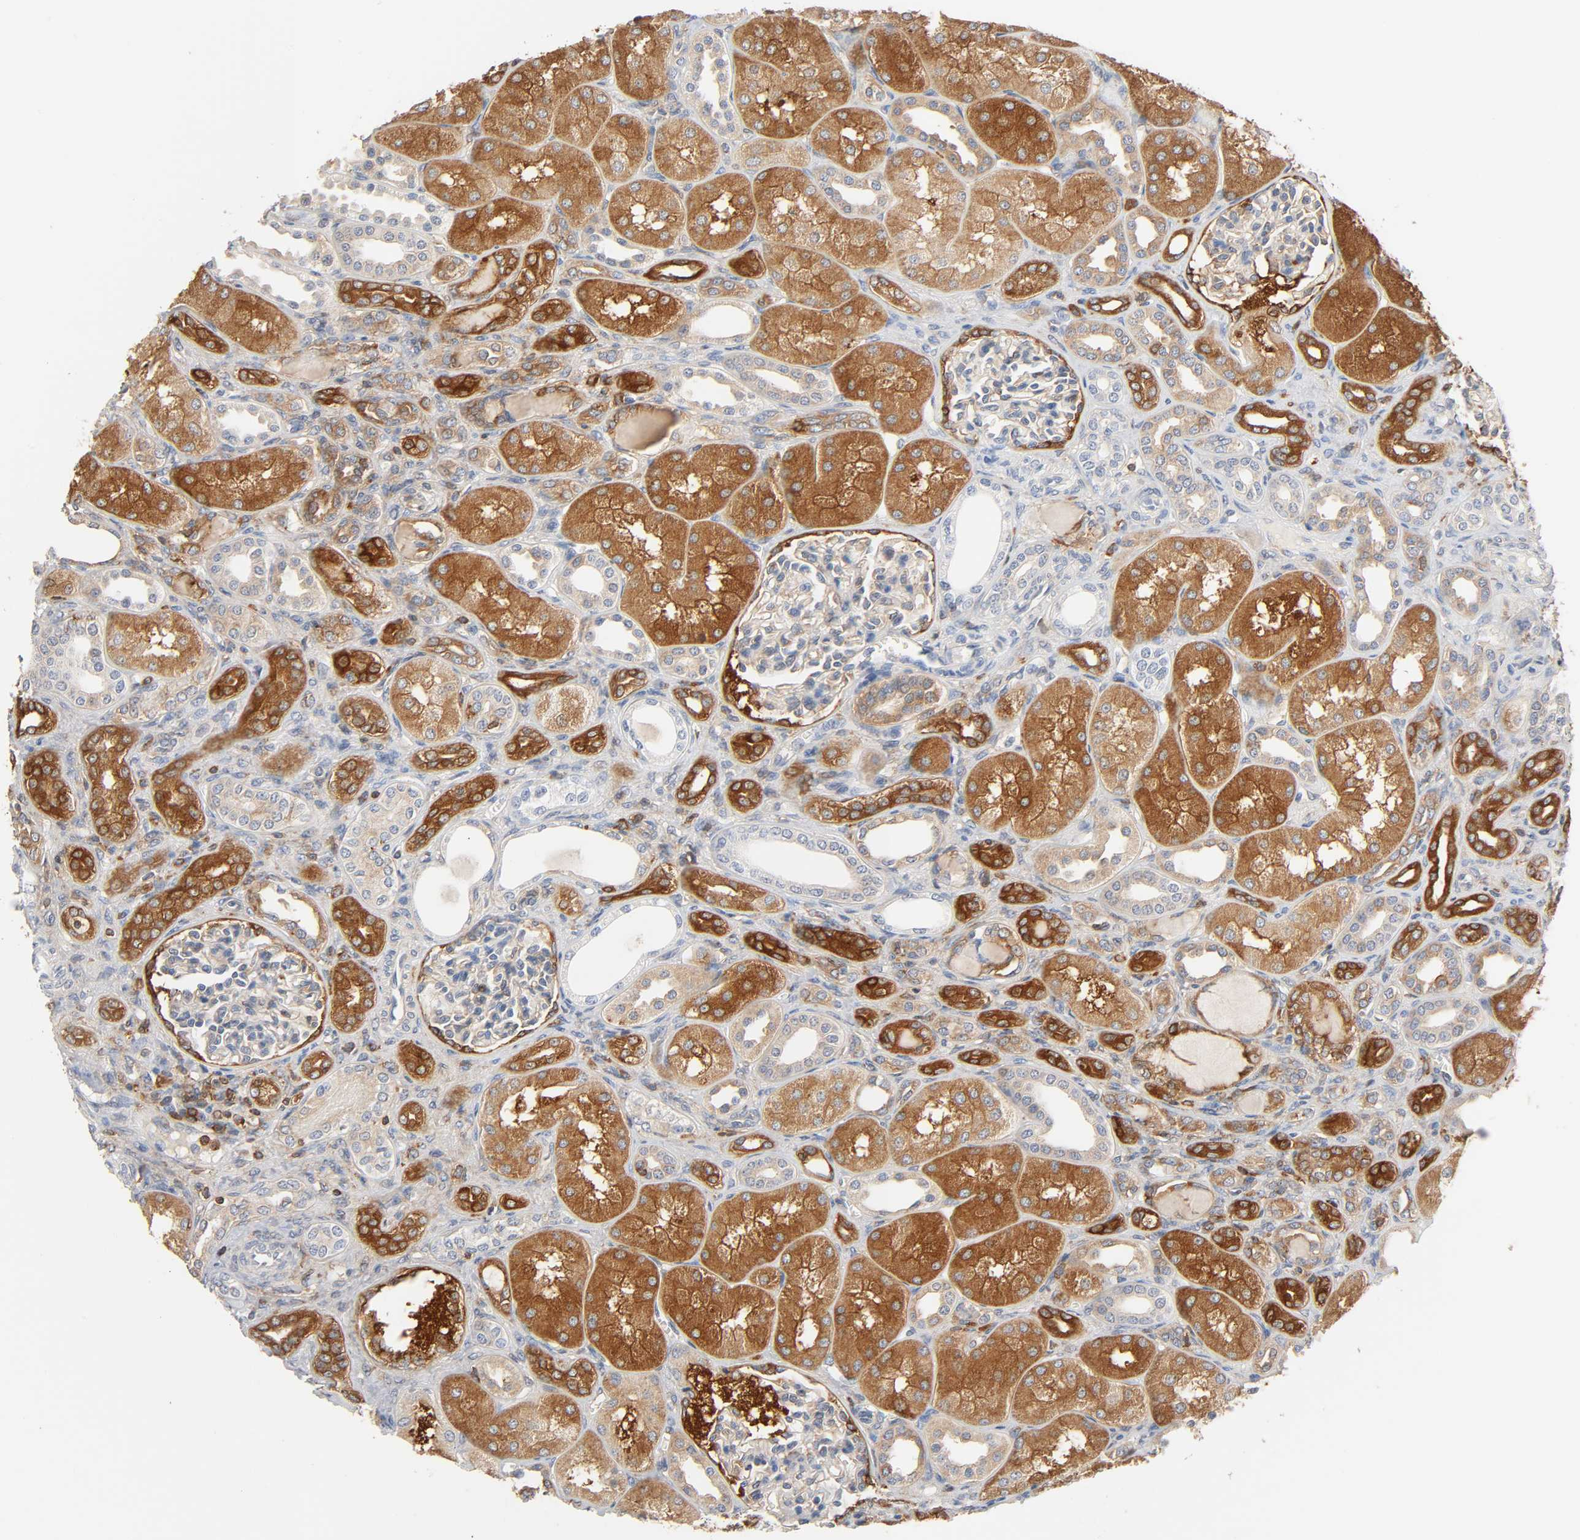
{"staining": {"intensity": "moderate", "quantity": "25%-75%", "location": "cytoplasmic/membranous"}, "tissue": "kidney", "cell_type": "Cells in glomeruli", "image_type": "normal", "snomed": [{"axis": "morphology", "description": "Normal tissue, NOS"}, {"axis": "topography", "description": "Kidney"}], "caption": "This is a micrograph of IHC staining of benign kidney, which shows moderate positivity in the cytoplasmic/membranous of cells in glomeruli.", "gene": "BIN1", "patient": {"sex": "male", "age": 7}}